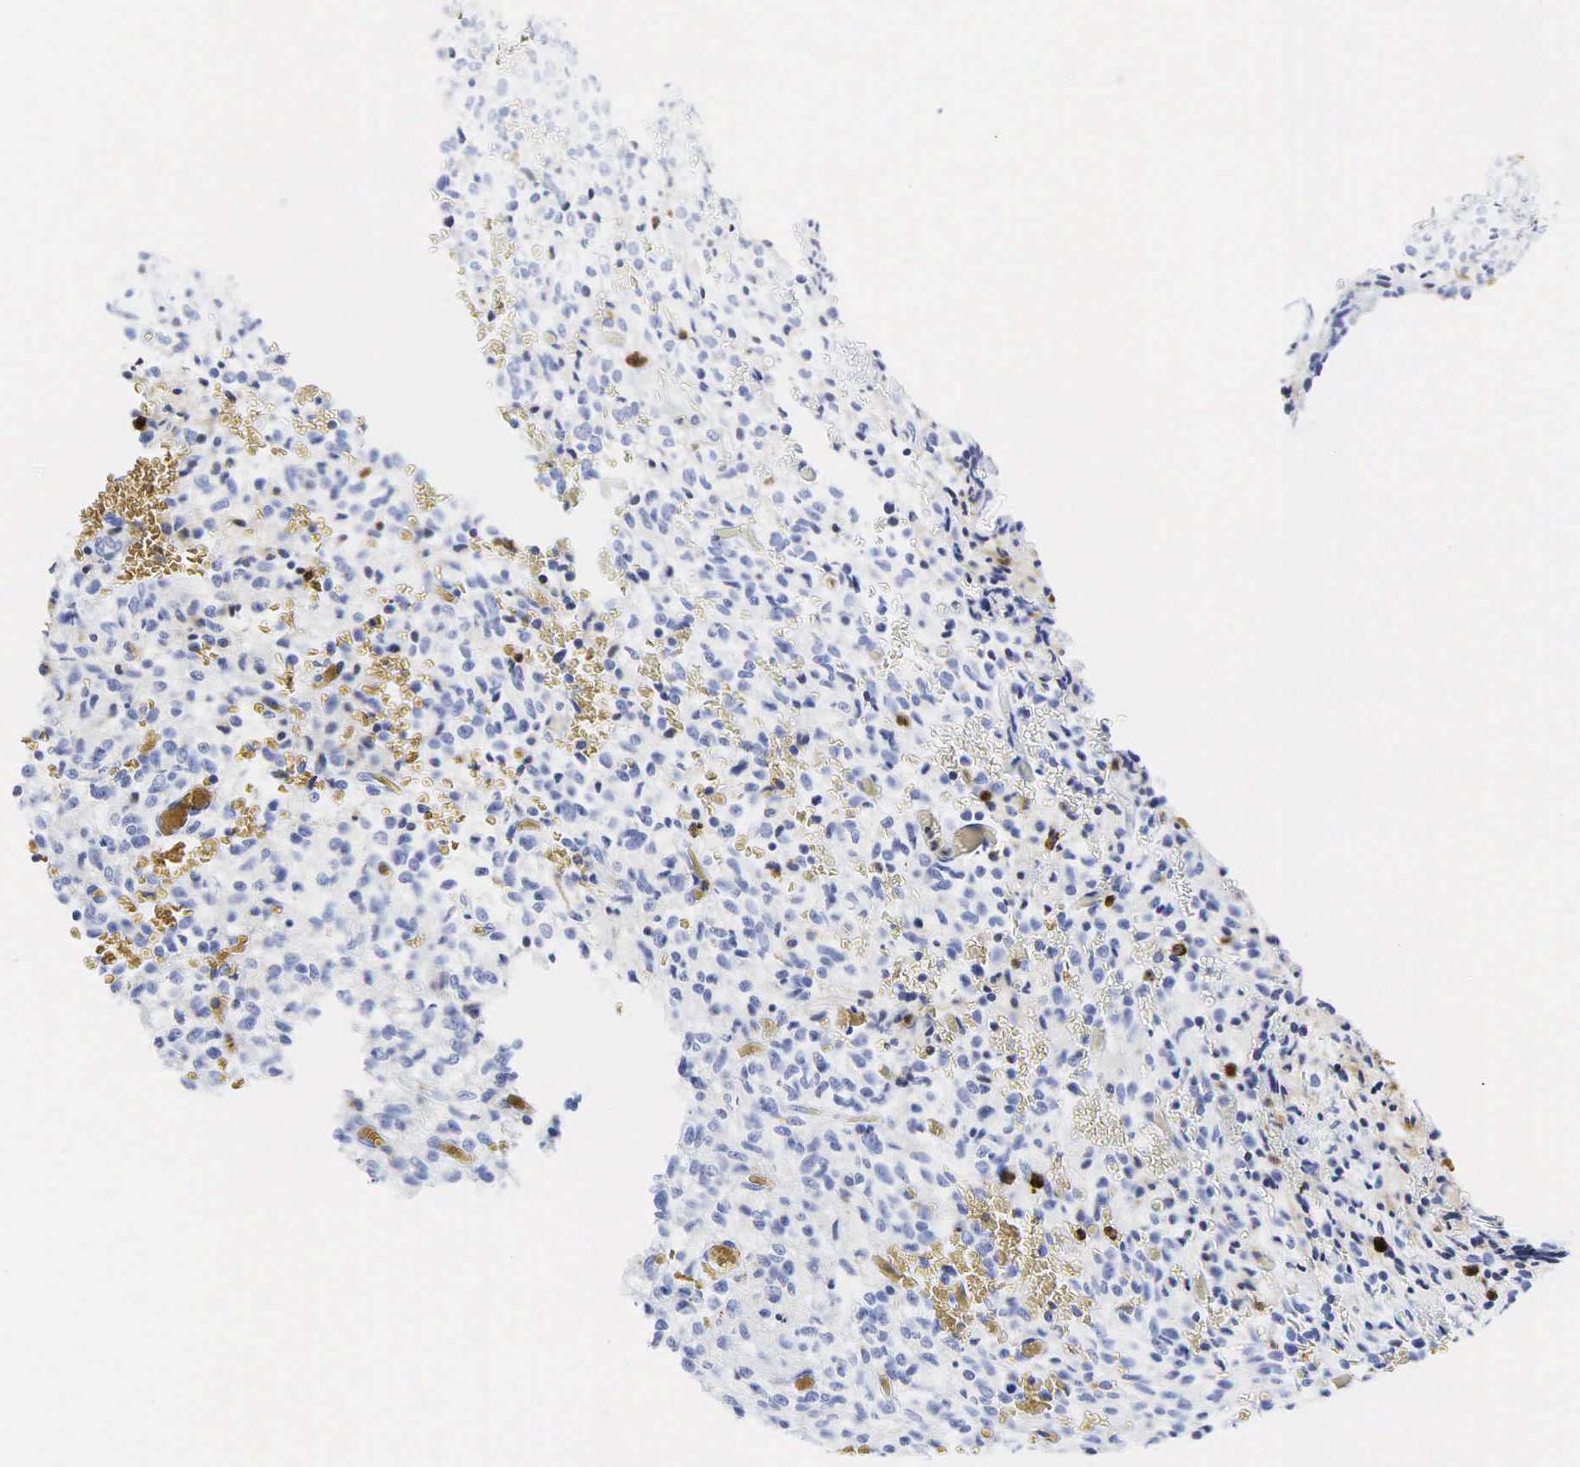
{"staining": {"intensity": "negative", "quantity": "none", "location": "none"}, "tissue": "glioma", "cell_type": "Tumor cells", "image_type": "cancer", "snomed": [{"axis": "morphology", "description": "Glioma, malignant, High grade"}, {"axis": "topography", "description": "Brain"}], "caption": "An image of human glioma is negative for staining in tumor cells.", "gene": "LYZ", "patient": {"sex": "male", "age": 56}}